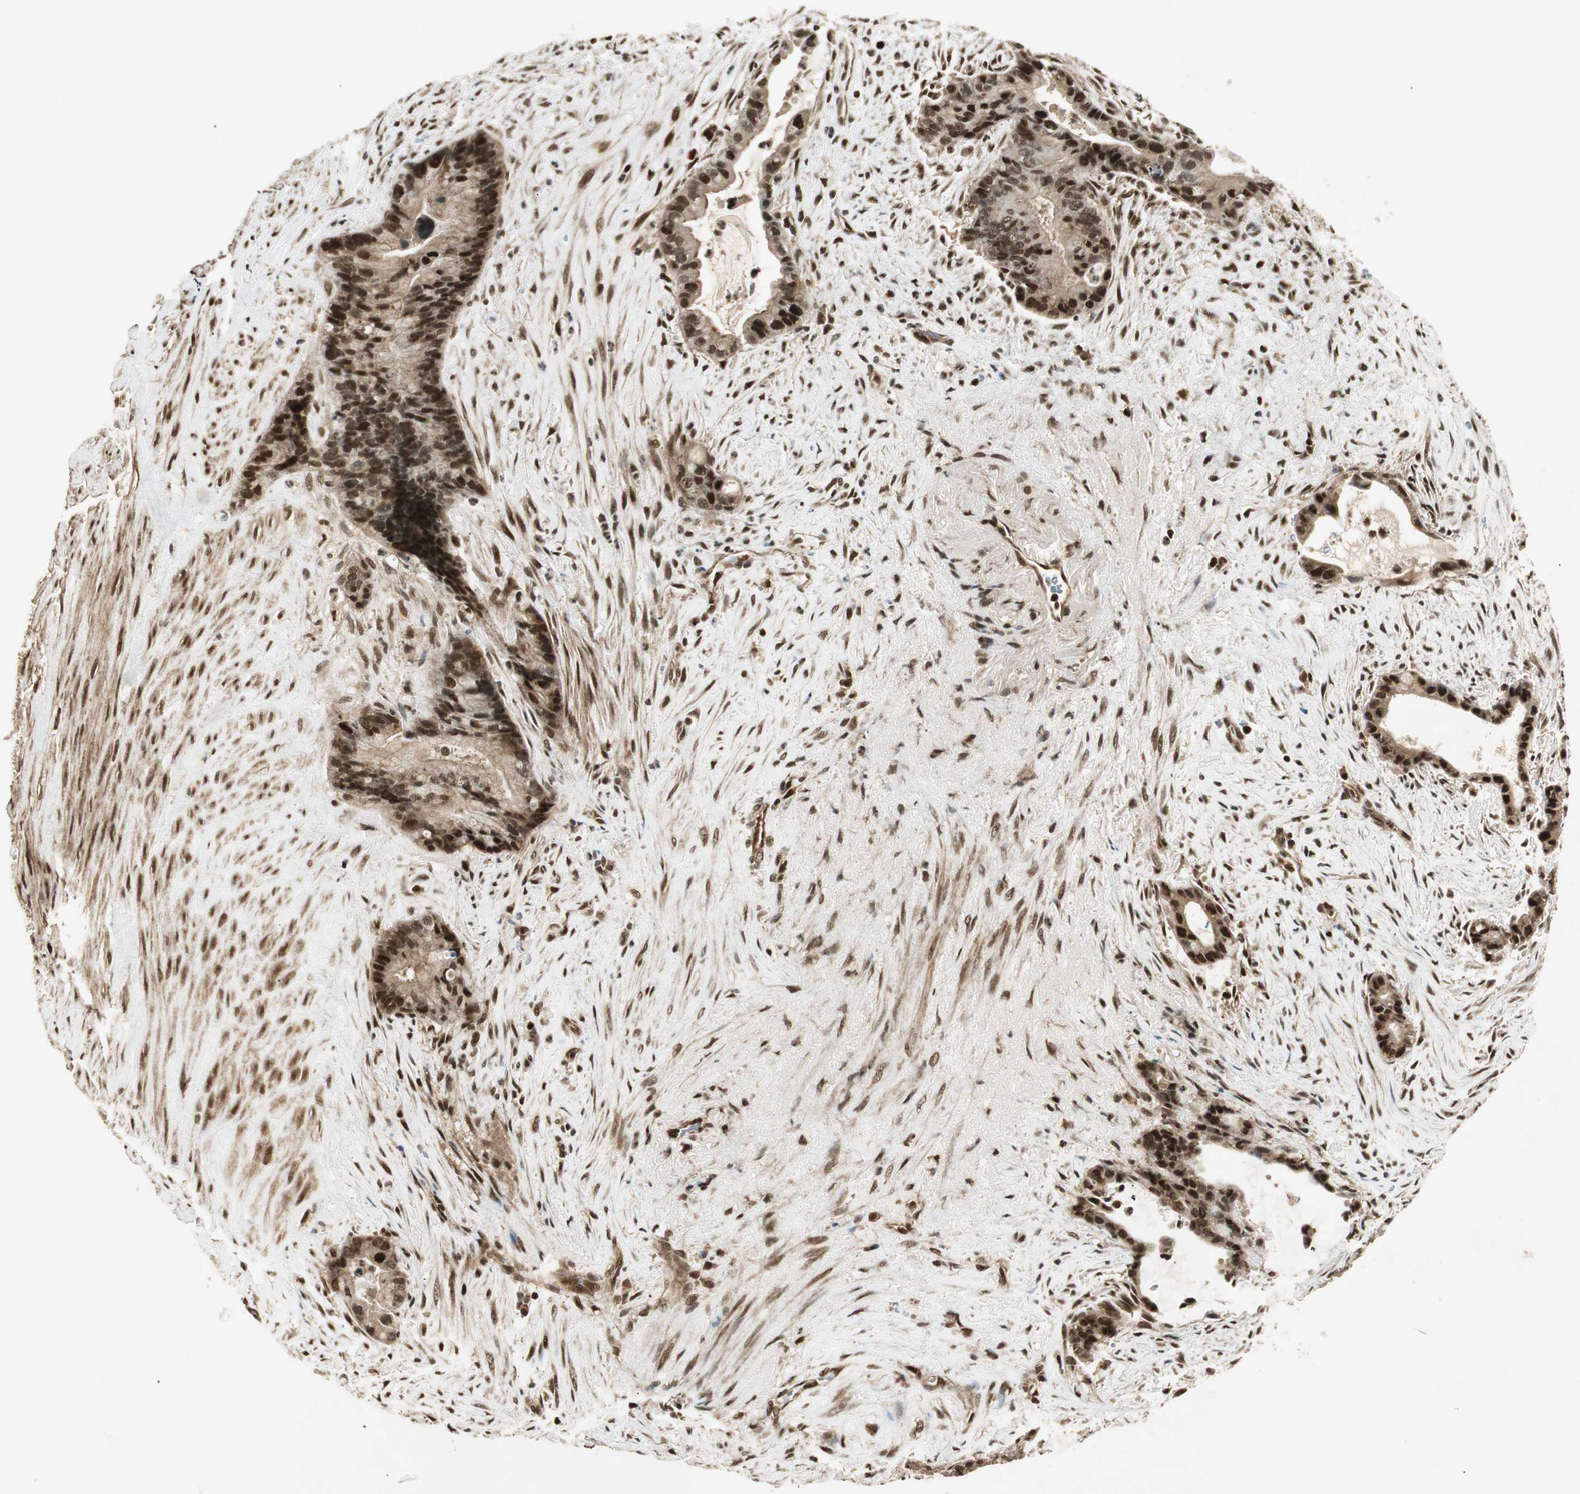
{"staining": {"intensity": "strong", "quantity": ">75%", "location": "cytoplasmic/membranous,nuclear"}, "tissue": "liver cancer", "cell_type": "Tumor cells", "image_type": "cancer", "snomed": [{"axis": "morphology", "description": "Cholangiocarcinoma"}, {"axis": "topography", "description": "Liver"}], "caption": "Liver cancer stained with IHC exhibits strong cytoplasmic/membranous and nuclear positivity in about >75% of tumor cells.", "gene": "RPA3", "patient": {"sex": "female", "age": 55}}